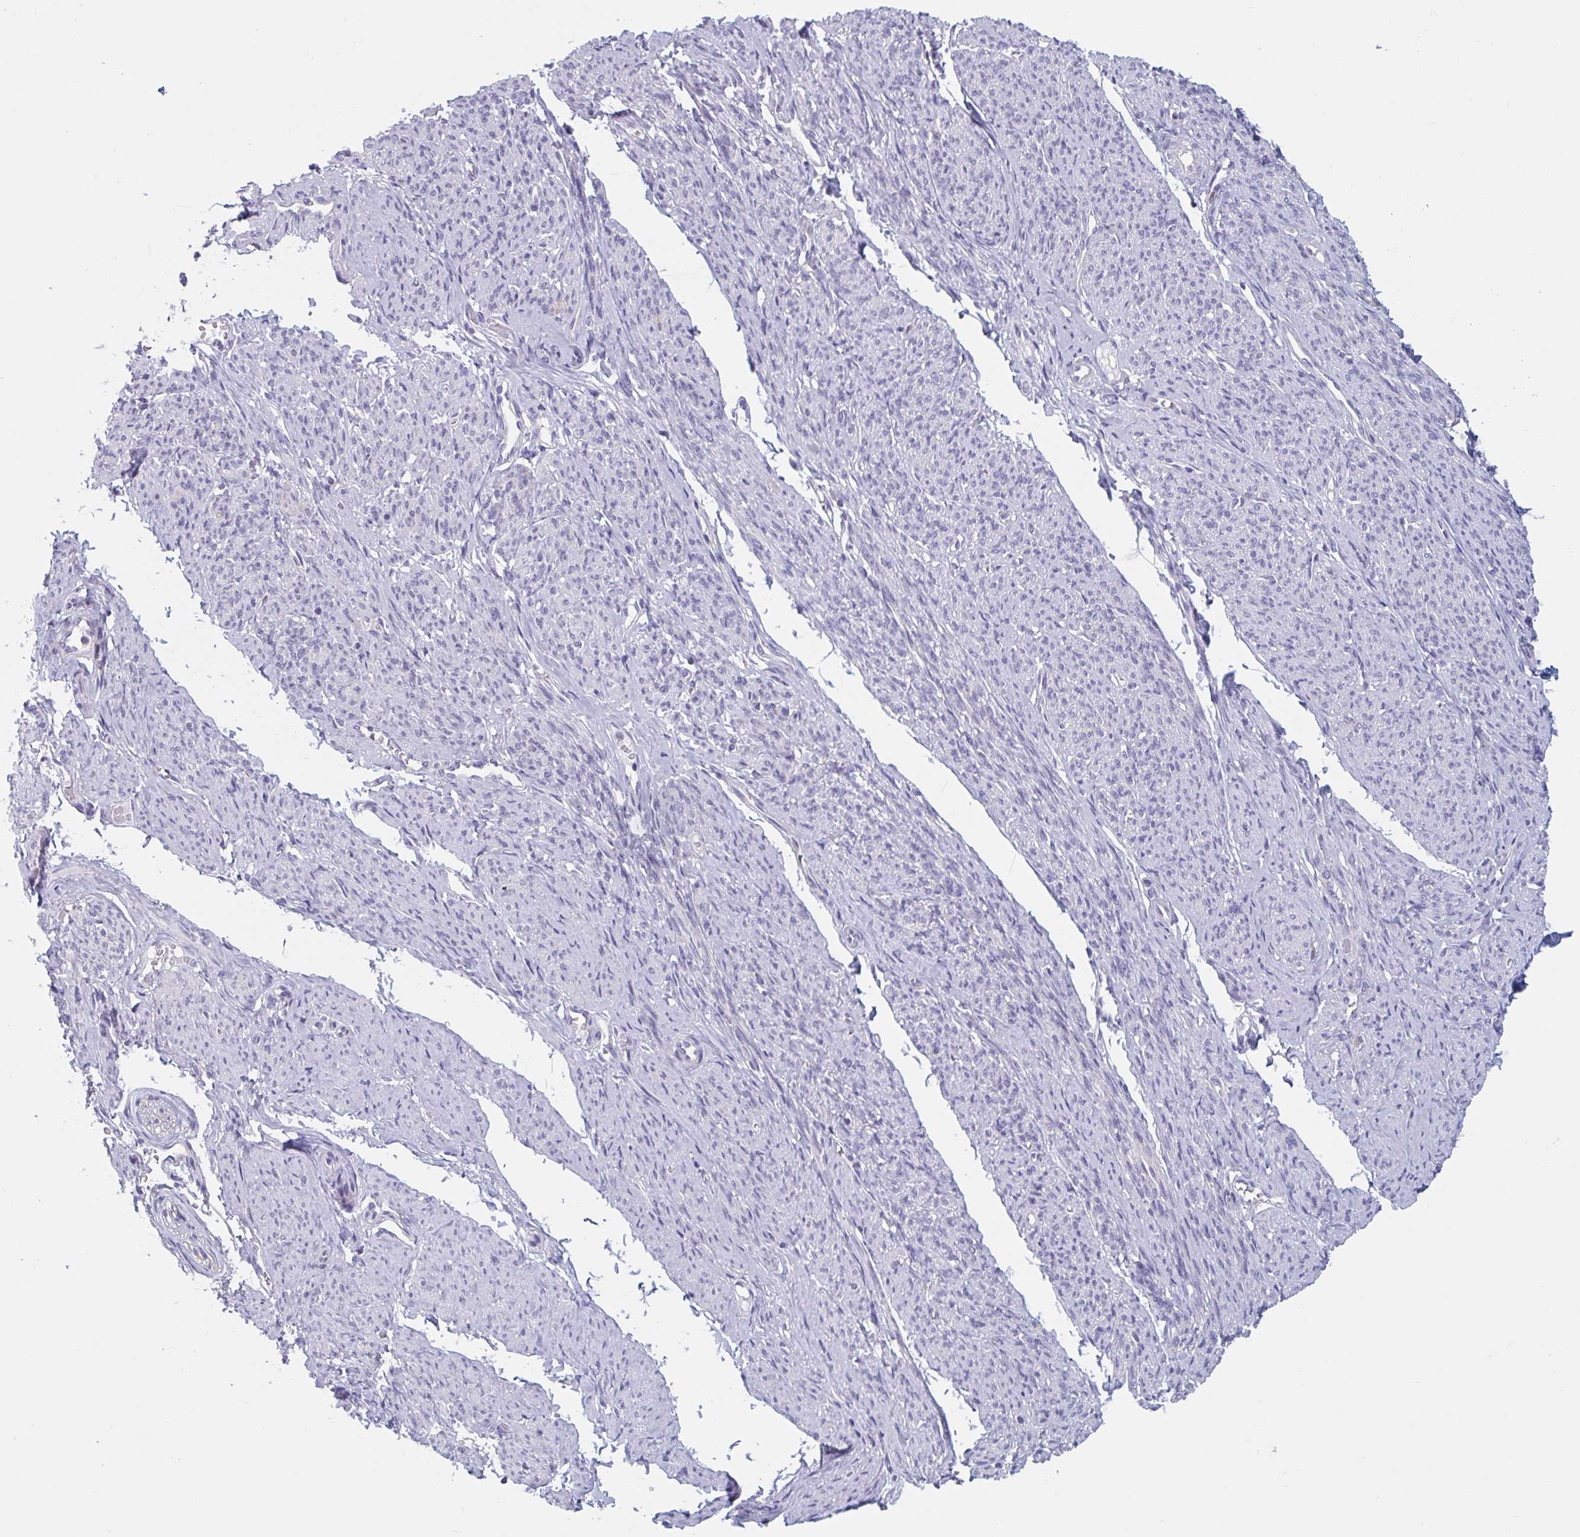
{"staining": {"intensity": "negative", "quantity": "none", "location": "none"}, "tissue": "smooth muscle", "cell_type": "Smooth muscle cells", "image_type": "normal", "snomed": [{"axis": "morphology", "description": "Normal tissue, NOS"}, {"axis": "topography", "description": "Smooth muscle"}], "caption": "Smooth muscle was stained to show a protein in brown. There is no significant staining in smooth muscle cells. Brightfield microscopy of immunohistochemistry stained with DAB (brown) and hematoxylin (blue), captured at high magnification.", "gene": "NIPSNAP1", "patient": {"sex": "female", "age": 65}}